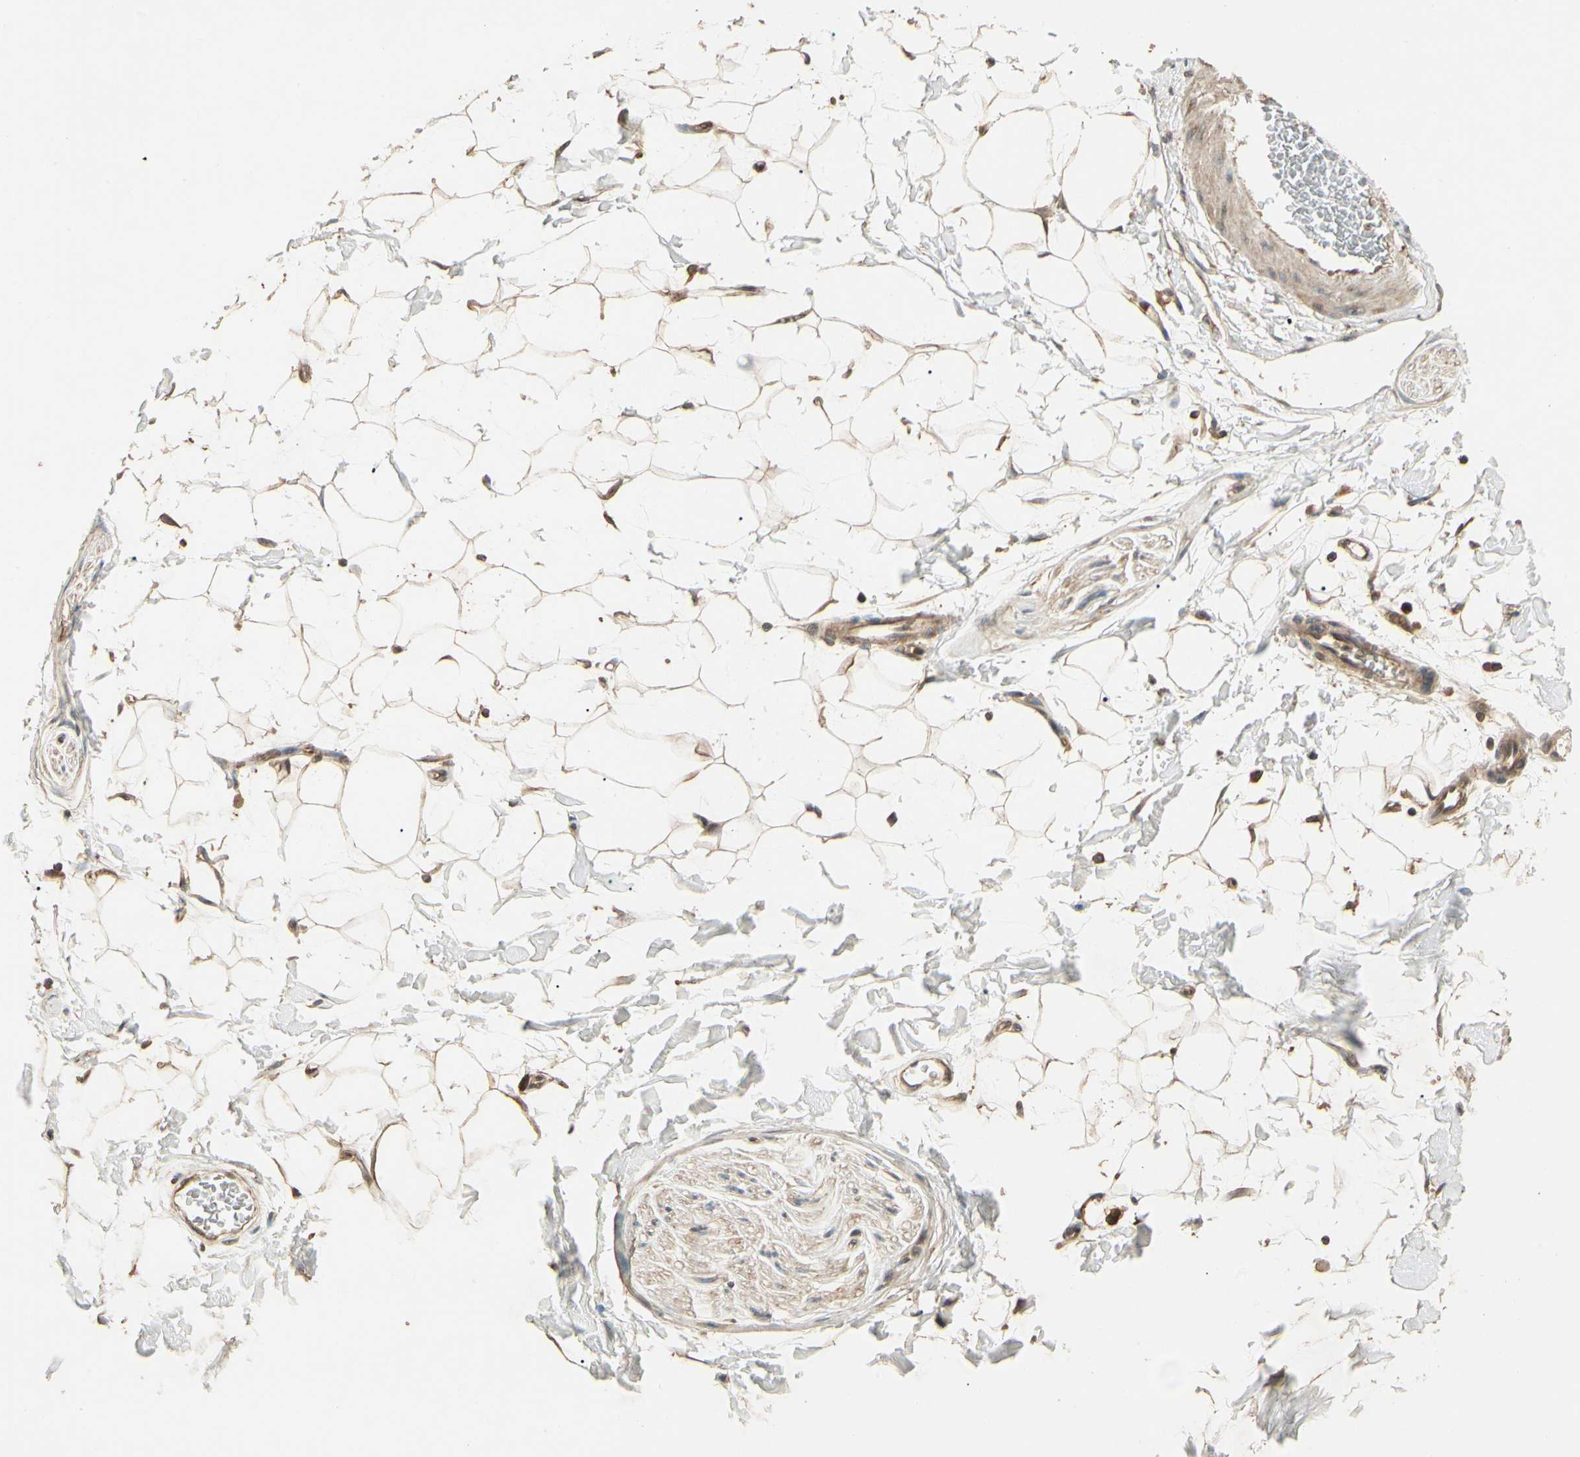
{"staining": {"intensity": "weak", "quantity": "25%-75%", "location": "cytoplasmic/membranous"}, "tissue": "adipose tissue", "cell_type": "Adipocytes", "image_type": "normal", "snomed": [{"axis": "morphology", "description": "Normal tissue, NOS"}, {"axis": "topography", "description": "Soft tissue"}], "caption": "Protein analysis of unremarkable adipose tissue shows weak cytoplasmic/membranous positivity in about 25%-75% of adipocytes. The staining is performed using DAB (3,3'-diaminobenzidine) brown chromogen to label protein expression. The nuclei are counter-stained blue using hematoxylin.", "gene": "CCT7", "patient": {"sex": "male", "age": 72}}